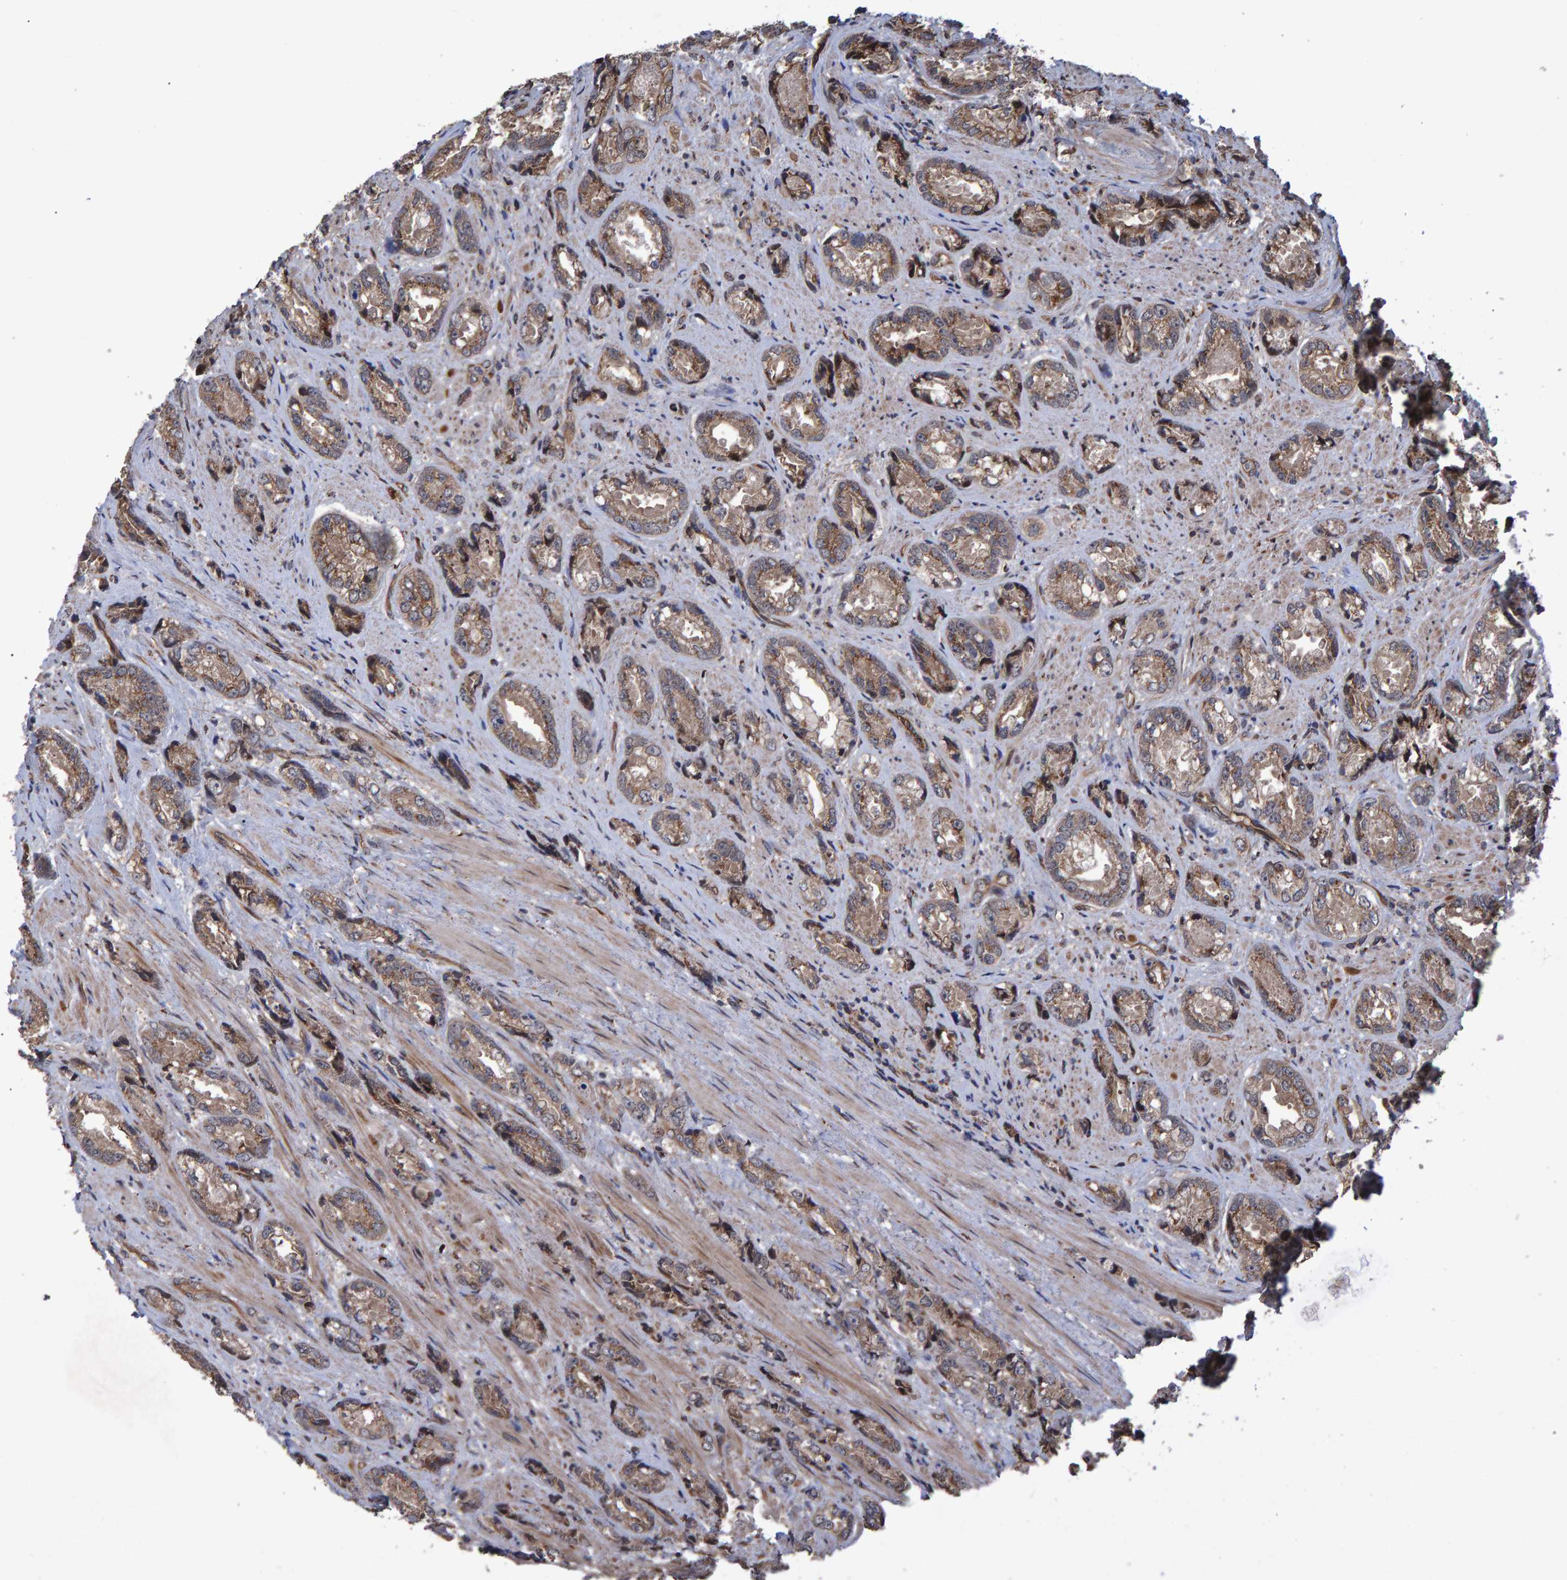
{"staining": {"intensity": "moderate", "quantity": ">75%", "location": "cytoplasmic/membranous"}, "tissue": "prostate cancer", "cell_type": "Tumor cells", "image_type": "cancer", "snomed": [{"axis": "morphology", "description": "Adenocarcinoma, High grade"}, {"axis": "topography", "description": "Prostate"}], "caption": "Immunohistochemical staining of prostate cancer reveals medium levels of moderate cytoplasmic/membranous protein staining in approximately >75% of tumor cells. The protein of interest is stained brown, and the nuclei are stained in blue (DAB (3,3'-diaminobenzidine) IHC with brightfield microscopy, high magnification).", "gene": "TRIM68", "patient": {"sex": "male", "age": 61}}